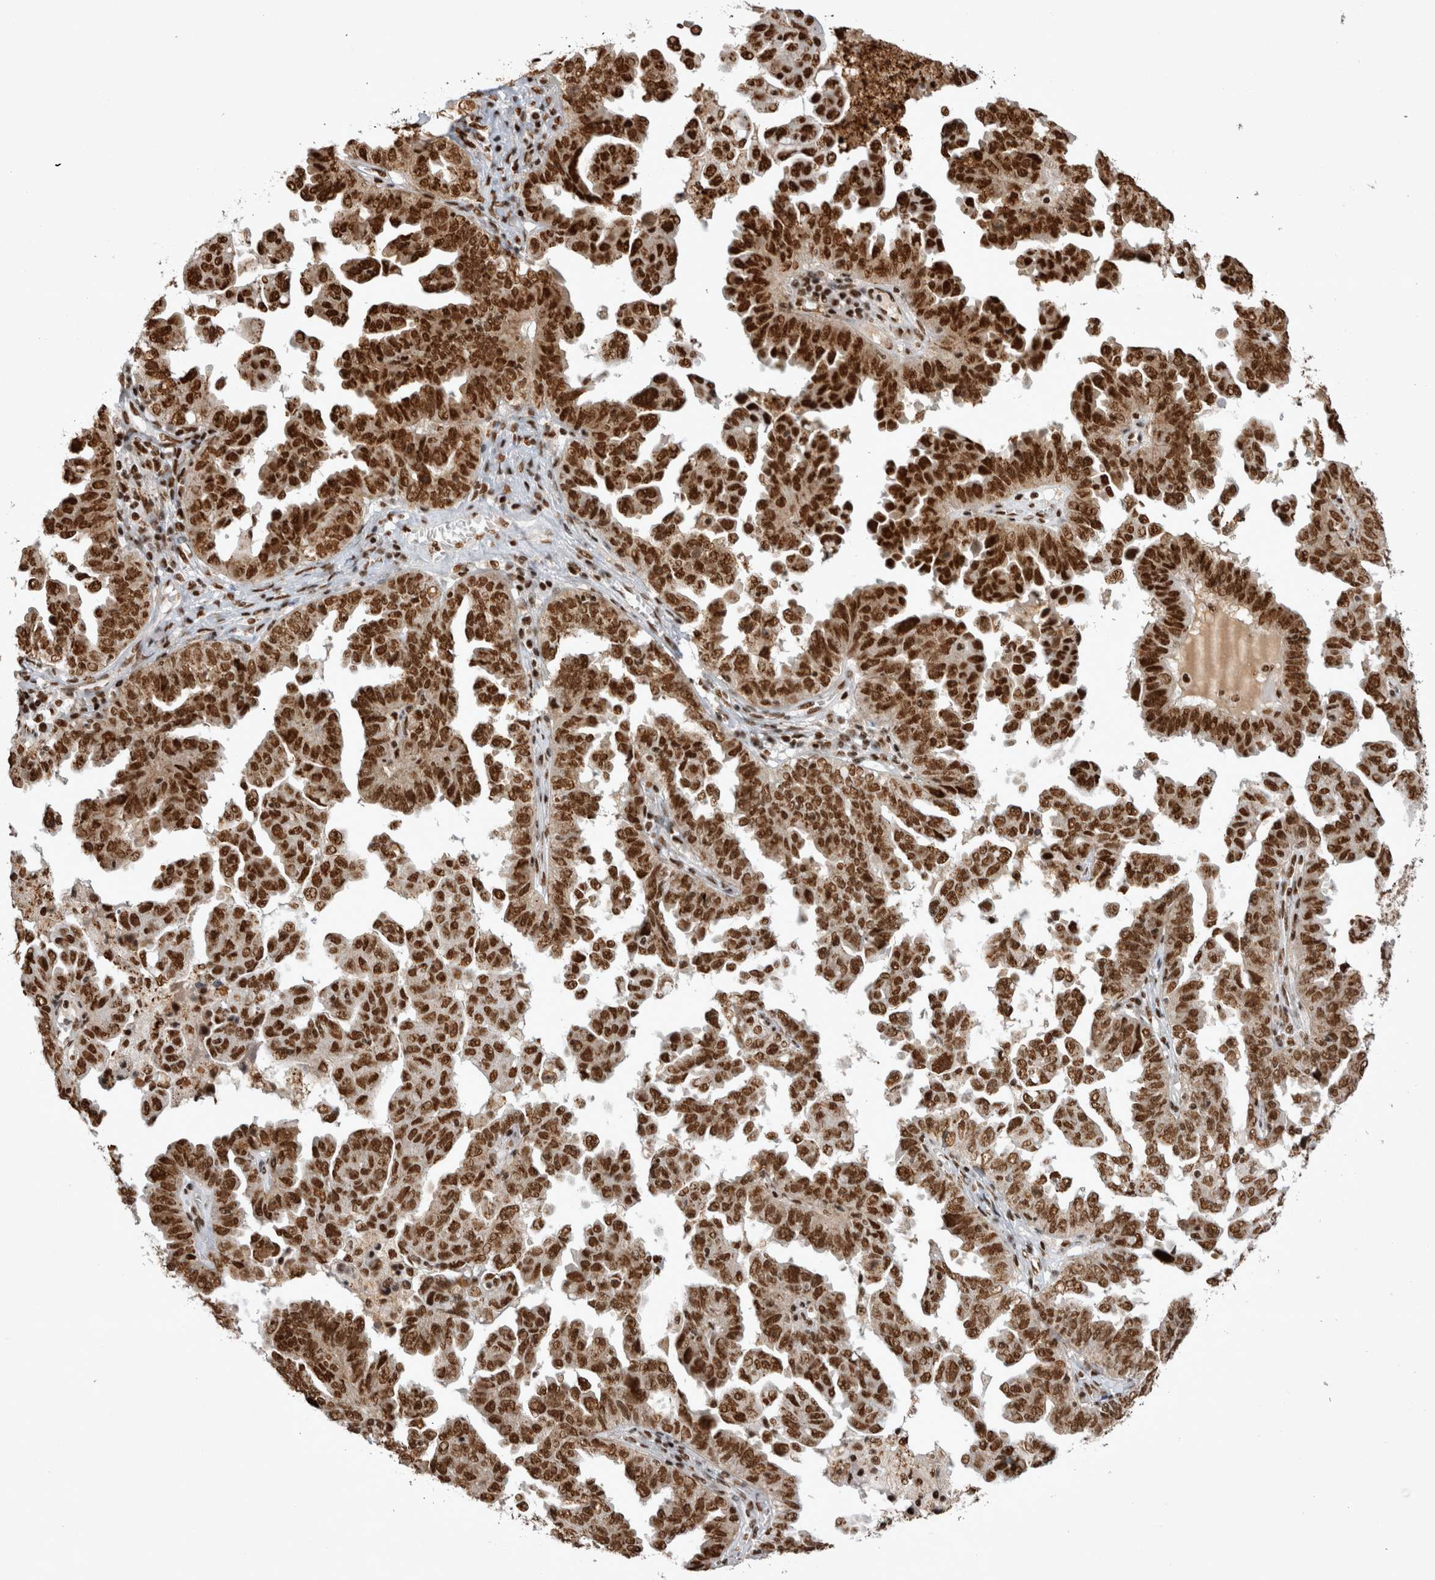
{"staining": {"intensity": "strong", "quantity": ">75%", "location": "nuclear"}, "tissue": "ovarian cancer", "cell_type": "Tumor cells", "image_type": "cancer", "snomed": [{"axis": "morphology", "description": "Carcinoma, endometroid"}, {"axis": "topography", "description": "Ovary"}], "caption": "High-power microscopy captured an immunohistochemistry (IHC) micrograph of ovarian cancer, revealing strong nuclear positivity in about >75% of tumor cells. (Brightfield microscopy of DAB IHC at high magnification).", "gene": "EYA2", "patient": {"sex": "female", "age": 62}}